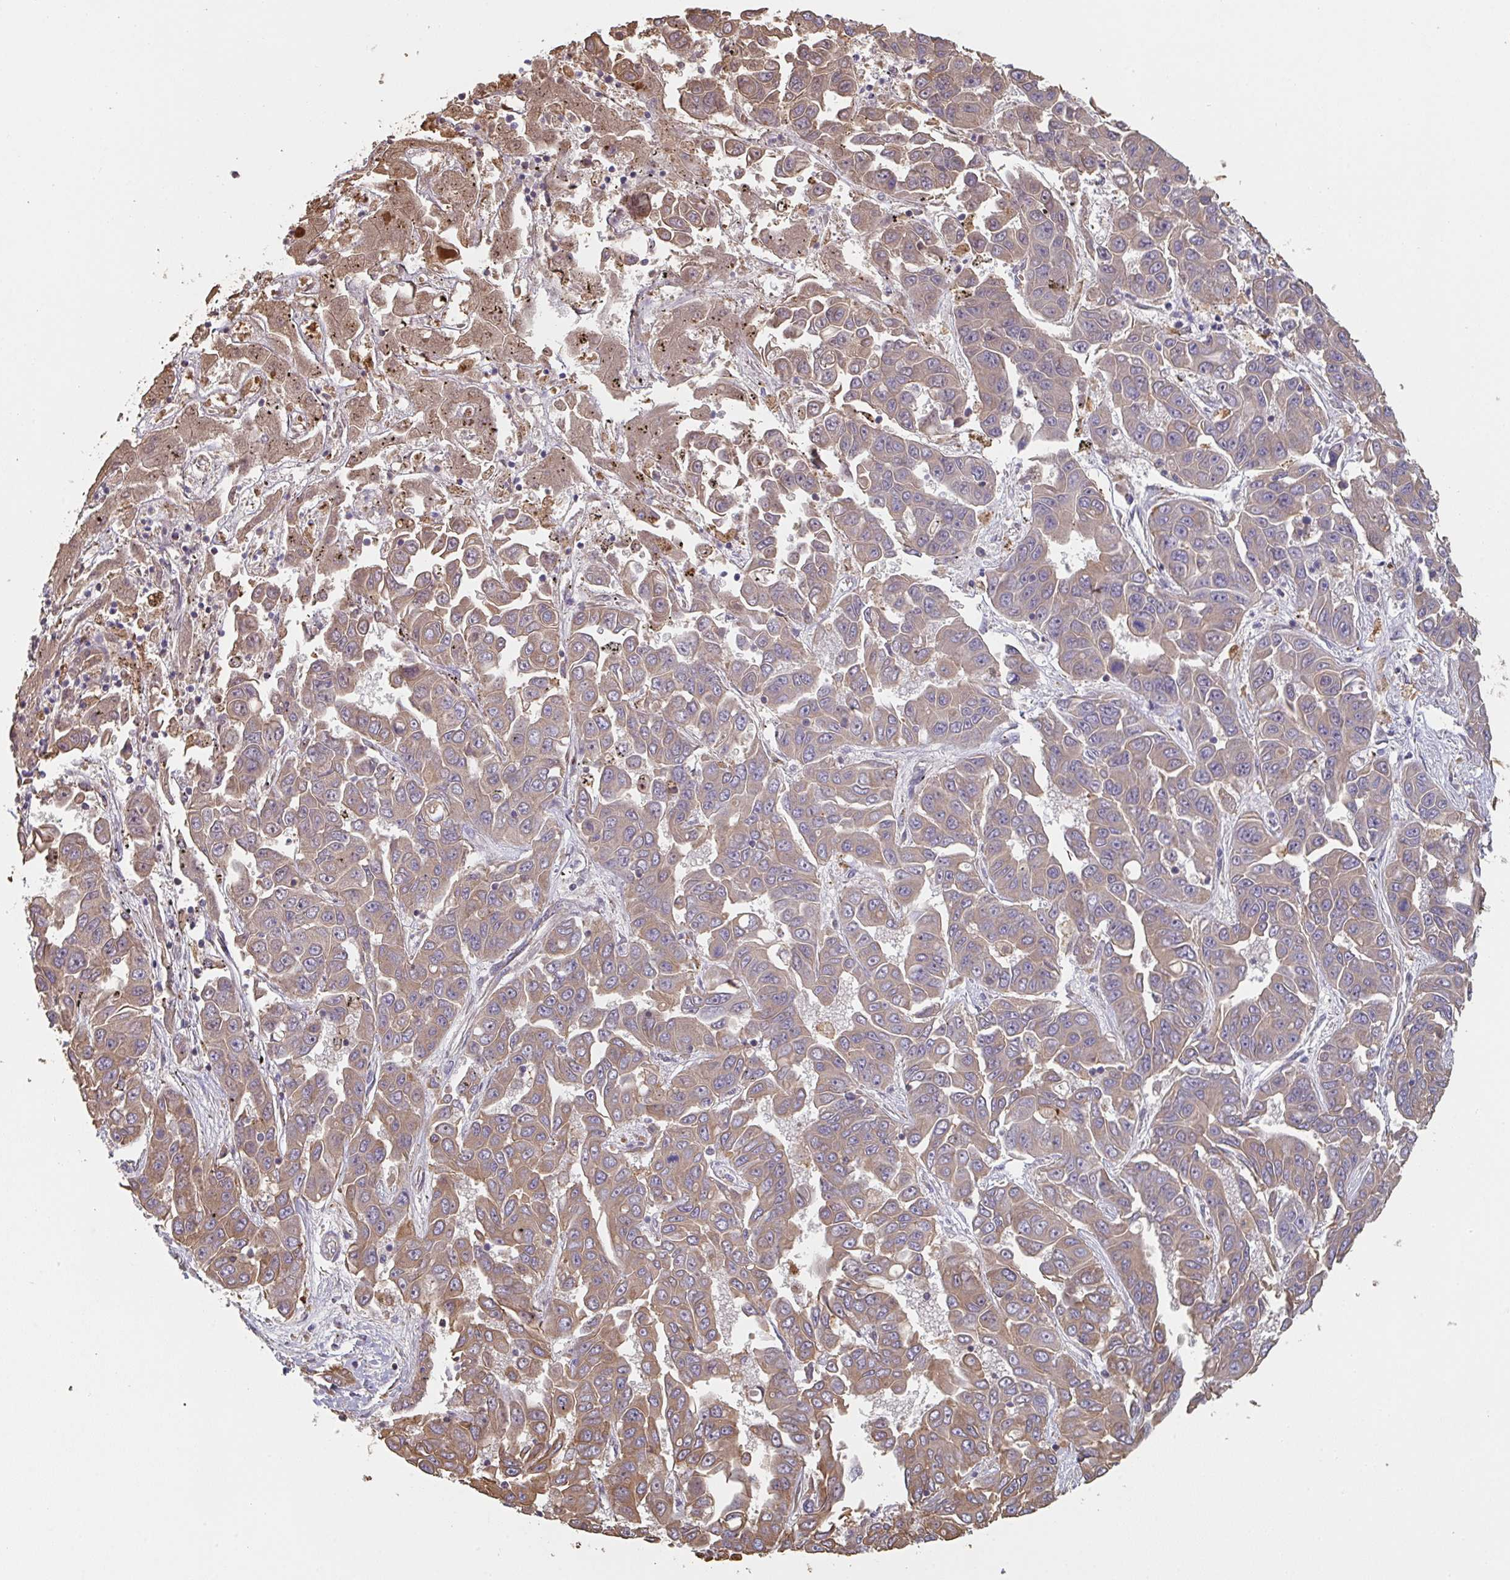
{"staining": {"intensity": "moderate", "quantity": ">75%", "location": "cytoplasmic/membranous"}, "tissue": "liver cancer", "cell_type": "Tumor cells", "image_type": "cancer", "snomed": [{"axis": "morphology", "description": "Cholangiocarcinoma"}, {"axis": "topography", "description": "Liver"}], "caption": "Liver cancer (cholangiocarcinoma) was stained to show a protein in brown. There is medium levels of moderate cytoplasmic/membranous staining in approximately >75% of tumor cells.", "gene": "POLG", "patient": {"sex": "female", "age": 52}}